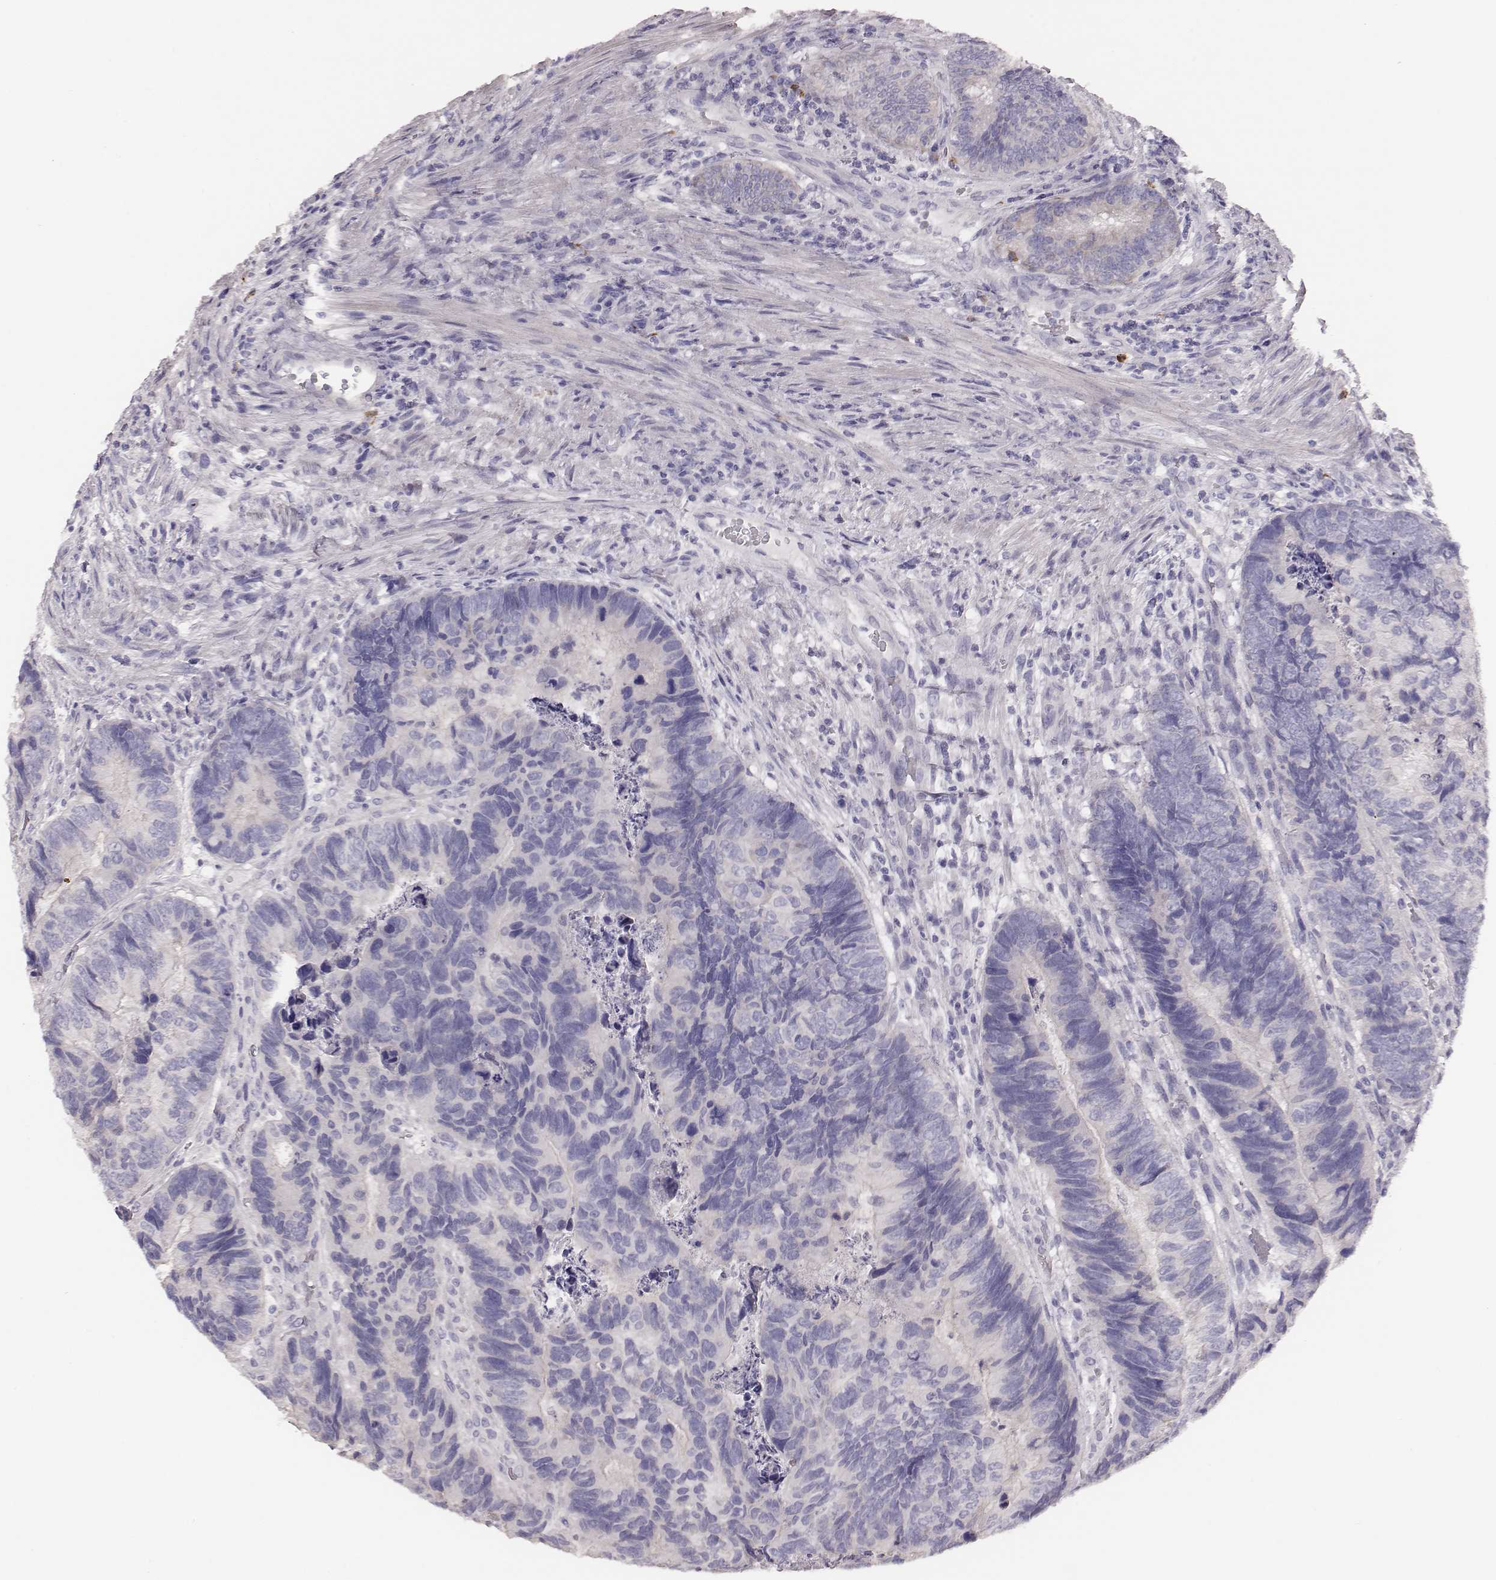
{"staining": {"intensity": "negative", "quantity": "none", "location": "none"}, "tissue": "colorectal cancer", "cell_type": "Tumor cells", "image_type": "cancer", "snomed": [{"axis": "morphology", "description": "Adenocarcinoma, NOS"}, {"axis": "topography", "description": "Colon"}], "caption": "IHC micrograph of adenocarcinoma (colorectal) stained for a protein (brown), which shows no expression in tumor cells.", "gene": "P2RY10", "patient": {"sex": "female", "age": 67}}